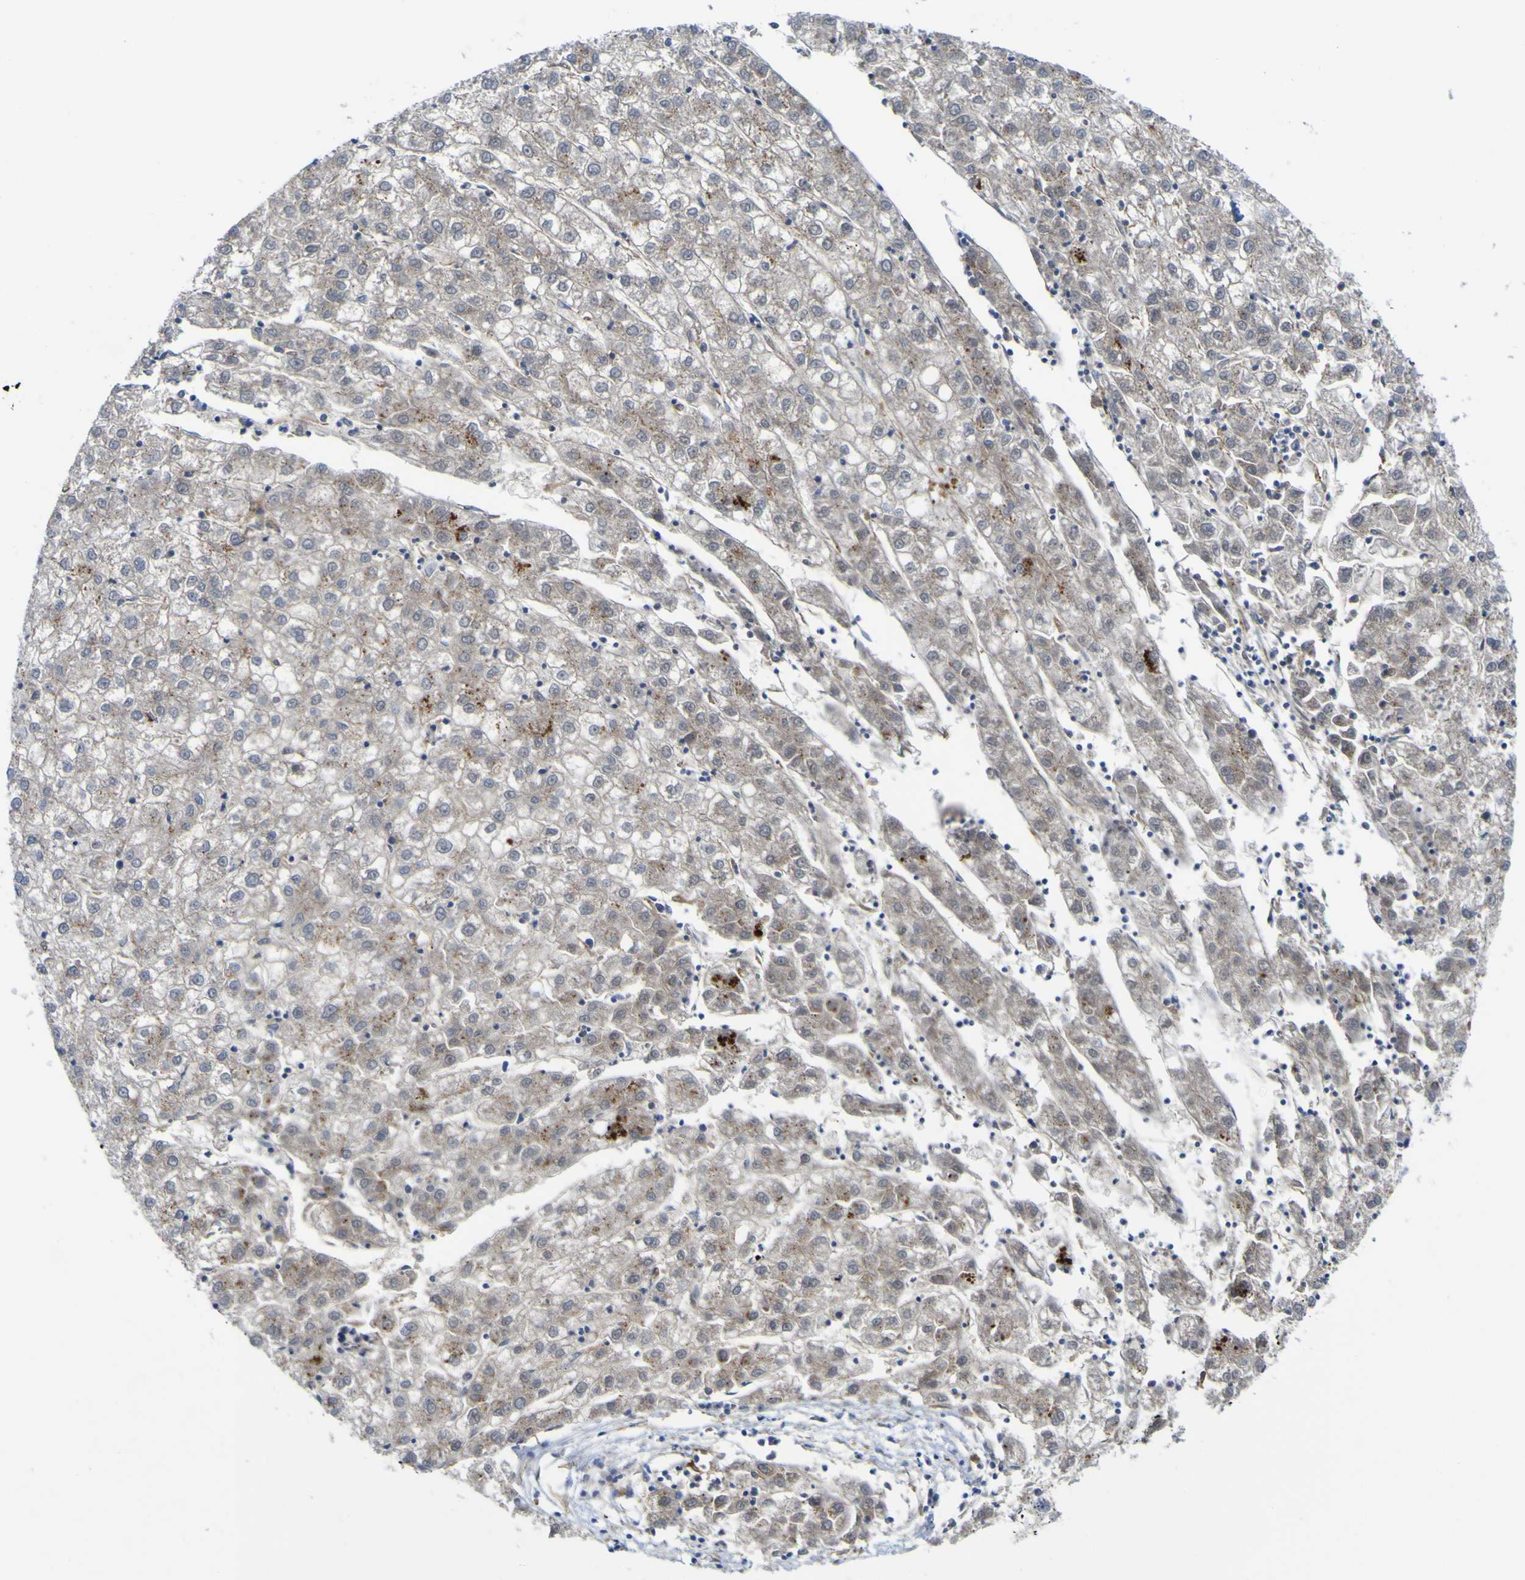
{"staining": {"intensity": "moderate", "quantity": "25%-75%", "location": "cytoplasmic/membranous"}, "tissue": "liver cancer", "cell_type": "Tumor cells", "image_type": "cancer", "snomed": [{"axis": "morphology", "description": "Carcinoma, Hepatocellular, NOS"}, {"axis": "topography", "description": "Liver"}], "caption": "Protein staining of liver cancer (hepatocellular carcinoma) tissue demonstrates moderate cytoplasmic/membranous positivity in about 25%-75% of tumor cells.", "gene": "PTPRF", "patient": {"sex": "male", "age": 72}}